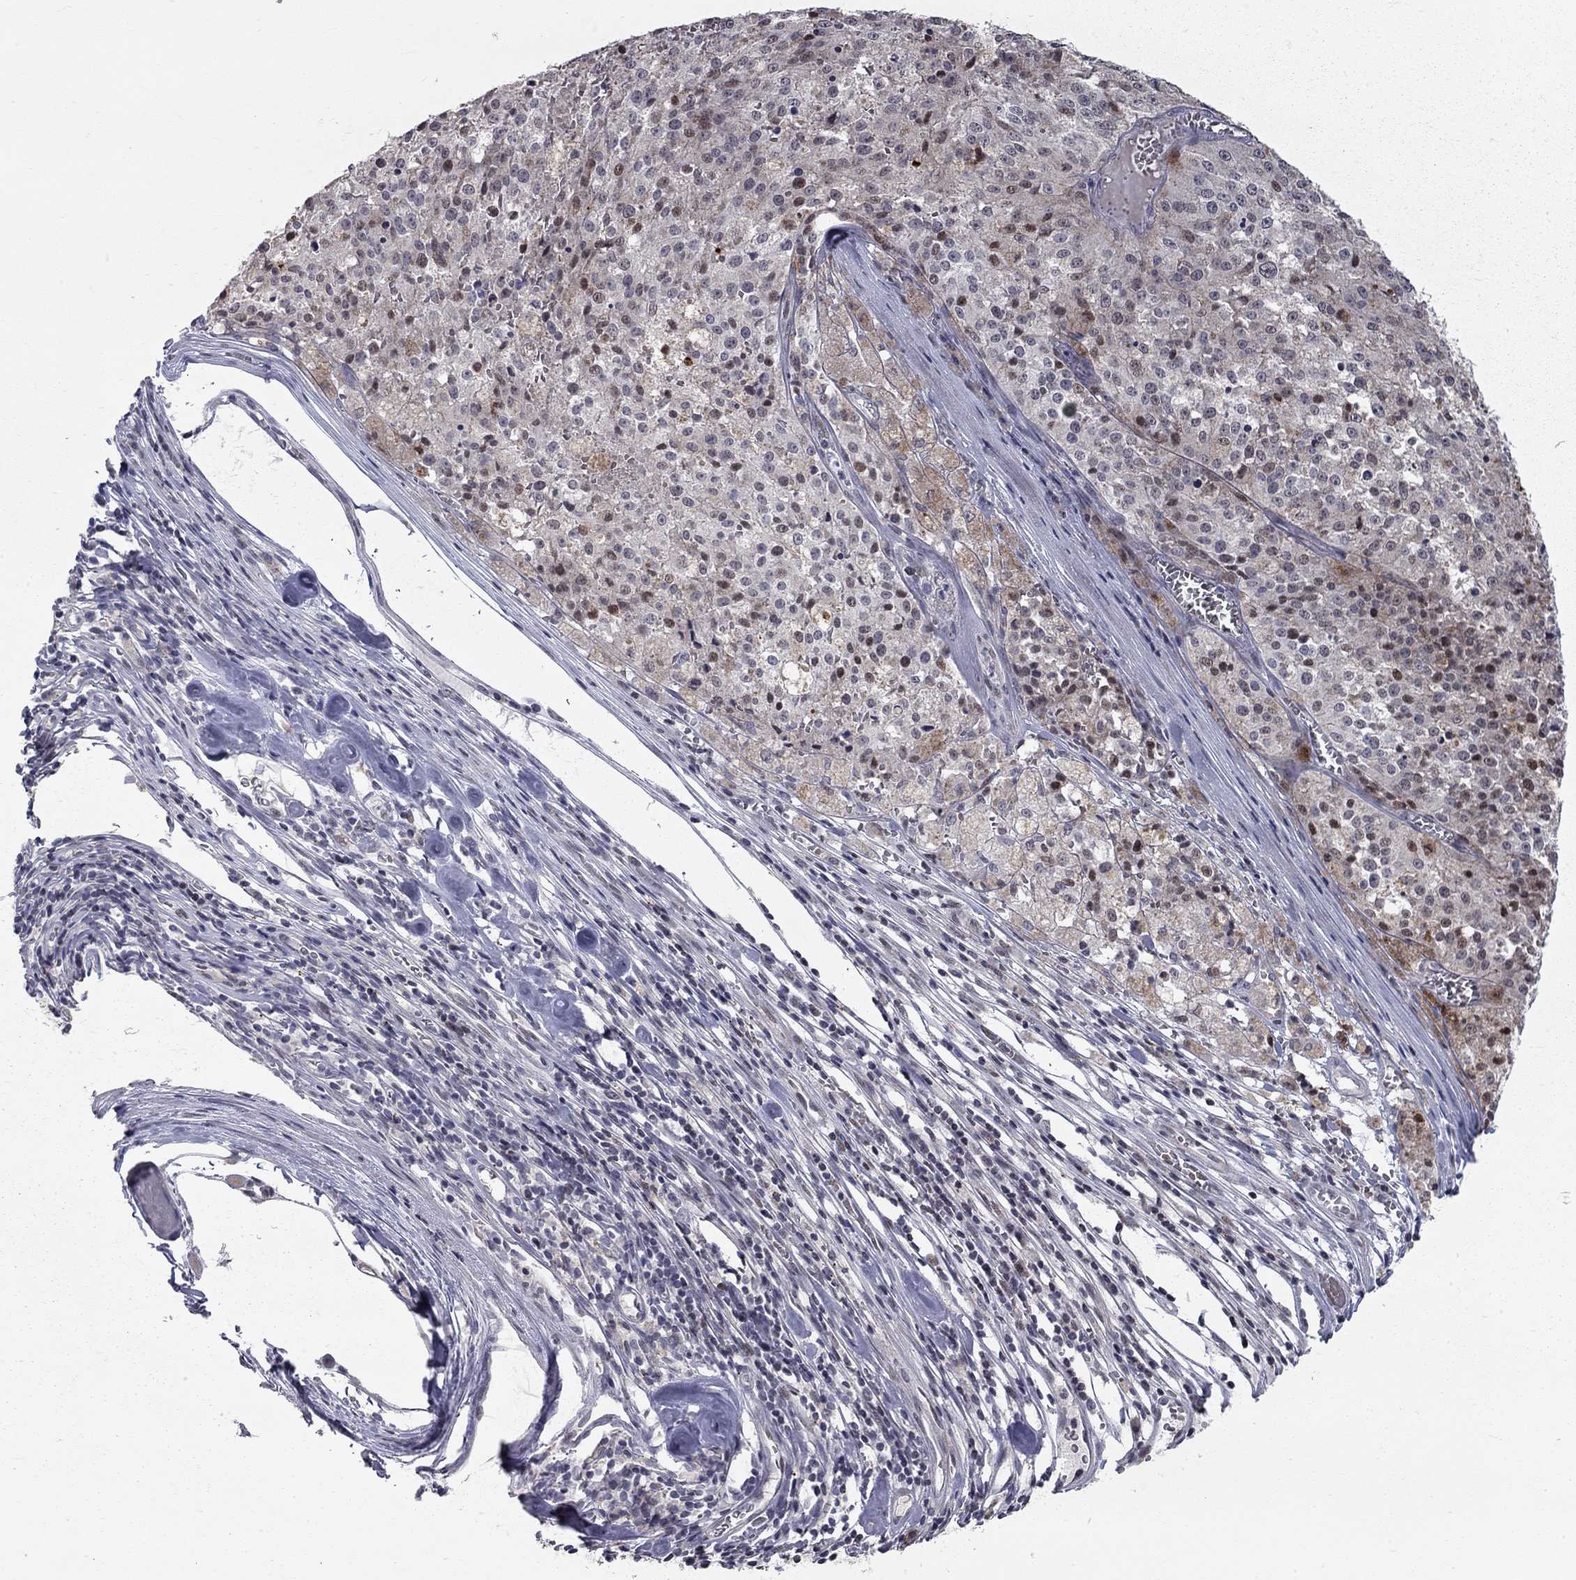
{"staining": {"intensity": "weak", "quantity": "<25%", "location": "nuclear"}, "tissue": "melanoma", "cell_type": "Tumor cells", "image_type": "cancer", "snomed": [{"axis": "morphology", "description": "Malignant melanoma, Metastatic site"}, {"axis": "topography", "description": "Lymph node"}], "caption": "Human melanoma stained for a protein using immunohistochemistry exhibits no staining in tumor cells.", "gene": "HDAC3", "patient": {"sex": "female", "age": 64}}